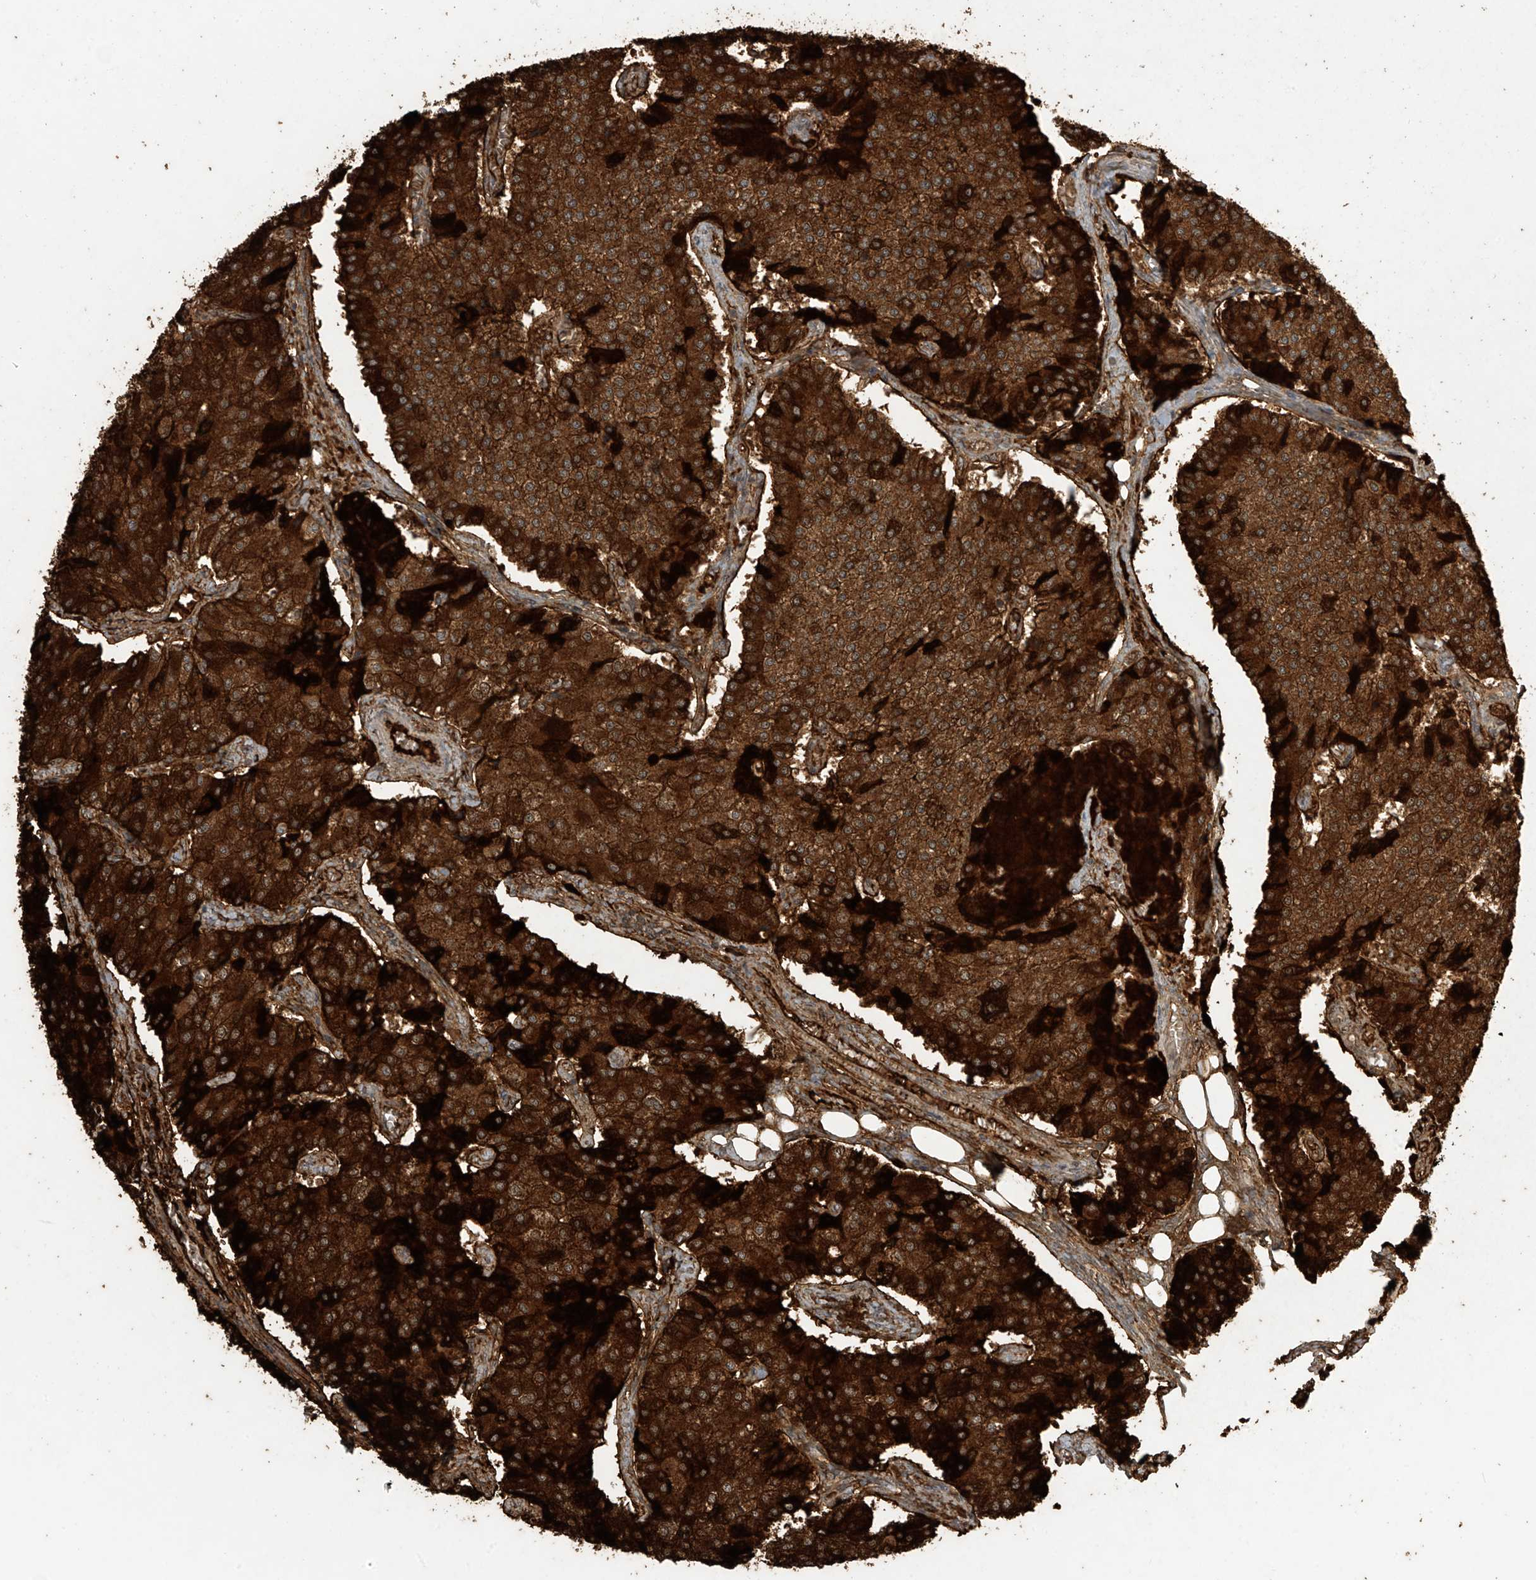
{"staining": {"intensity": "strong", "quantity": ">75%", "location": "cytoplasmic/membranous"}, "tissue": "carcinoid", "cell_type": "Tumor cells", "image_type": "cancer", "snomed": [{"axis": "morphology", "description": "Carcinoid, malignant, NOS"}, {"axis": "topography", "description": "Colon"}], "caption": "Carcinoid stained with a protein marker demonstrates strong staining in tumor cells.", "gene": "SLFN14", "patient": {"sex": "female", "age": 52}}